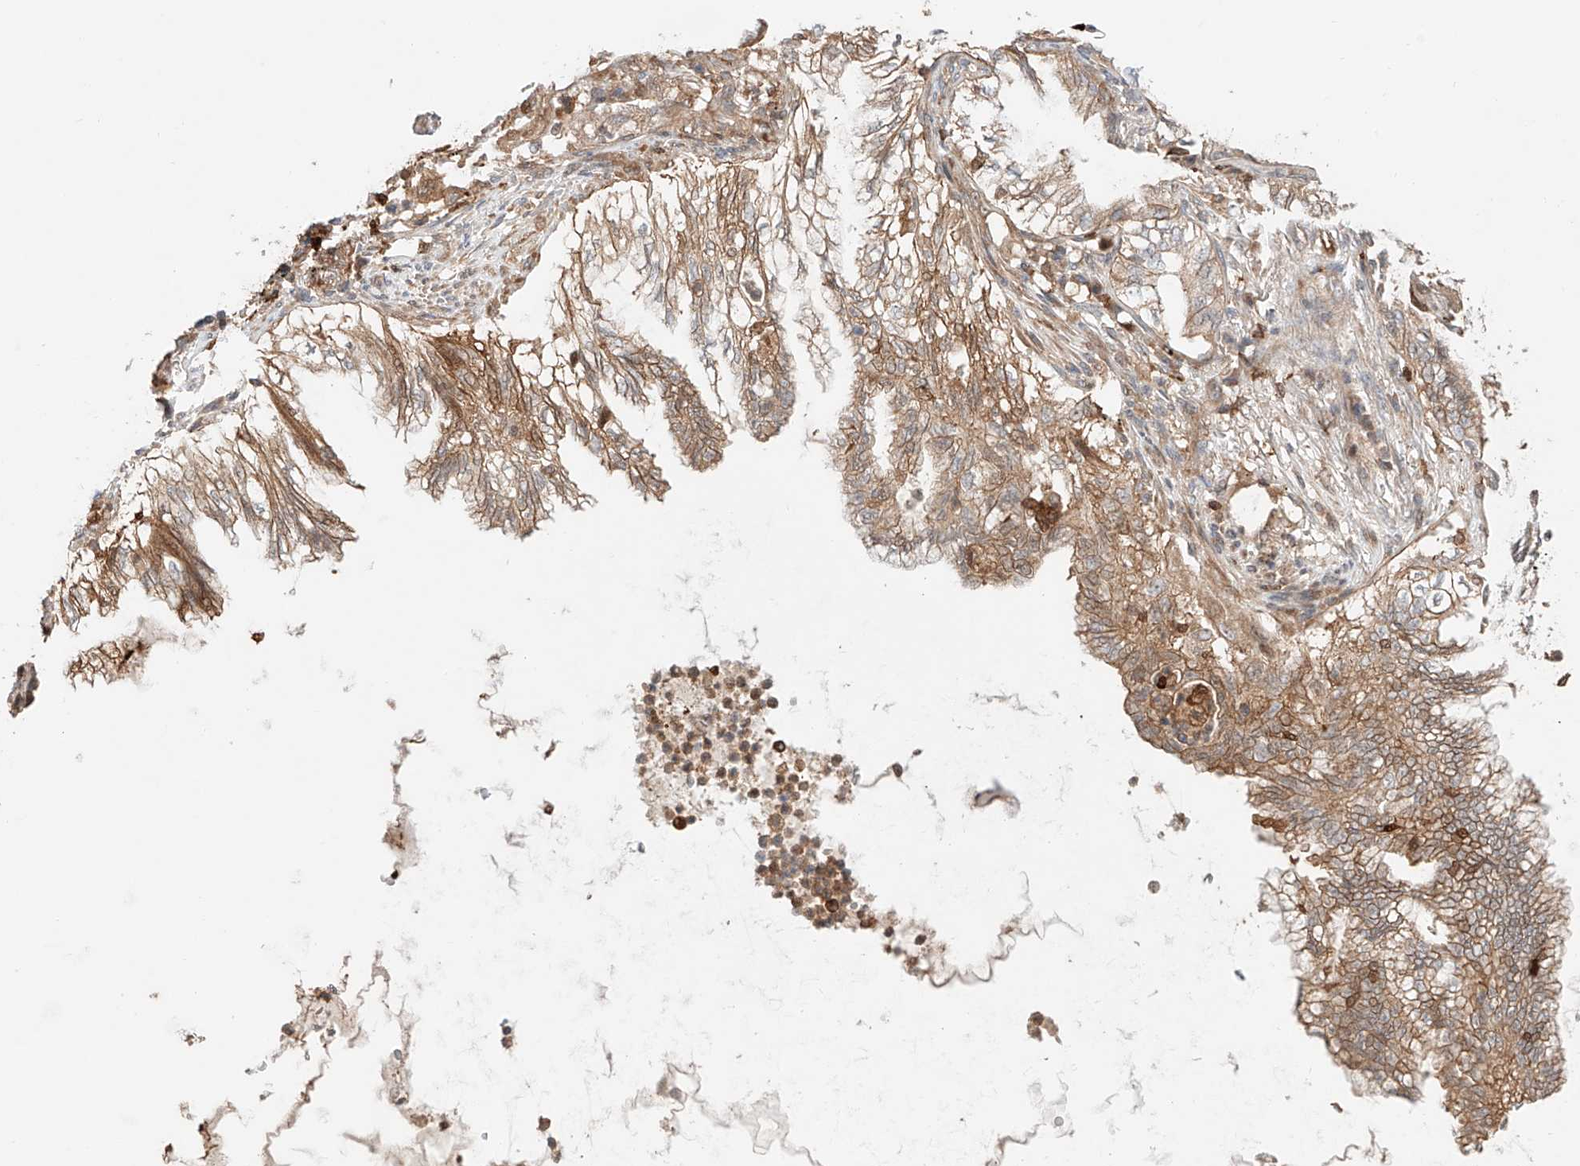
{"staining": {"intensity": "moderate", "quantity": ">75%", "location": "cytoplasmic/membranous"}, "tissue": "lung cancer", "cell_type": "Tumor cells", "image_type": "cancer", "snomed": [{"axis": "morphology", "description": "Adenocarcinoma, NOS"}, {"axis": "topography", "description": "Lung"}], "caption": "Lung adenocarcinoma tissue exhibits moderate cytoplasmic/membranous positivity in approximately >75% of tumor cells The protein is stained brown, and the nuclei are stained in blue (DAB IHC with brightfield microscopy, high magnification).", "gene": "IGSF22", "patient": {"sex": "female", "age": 70}}